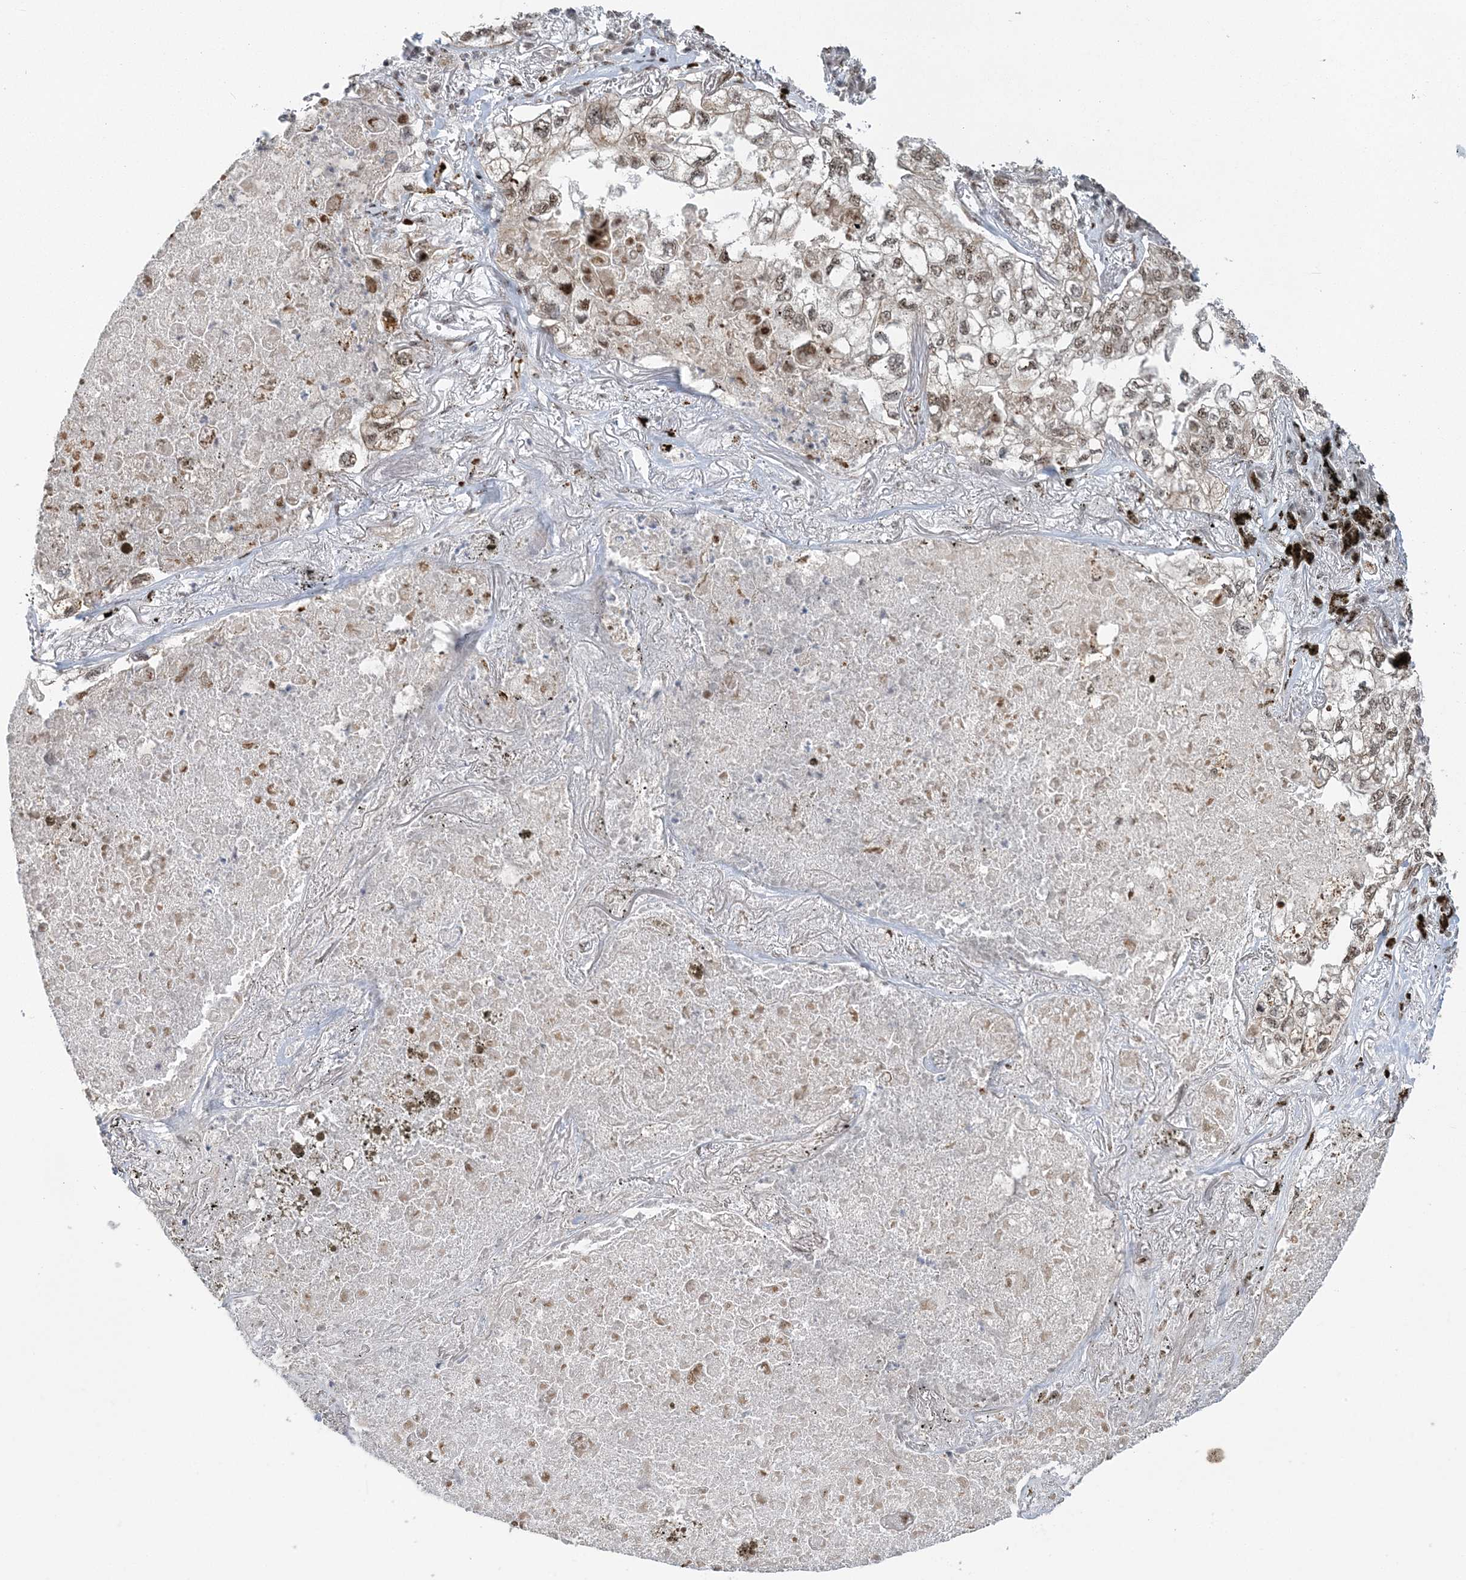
{"staining": {"intensity": "moderate", "quantity": ">75%", "location": "nuclear"}, "tissue": "lung cancer", "cell_type": "Tumor cells", "image_type": "cancer", "snomed": [{"axis": "morphology", "description": "Adenocarcinoma, NOS"}, {"axis": "topography", "description": "Lung"}], "caption": "Protein expression analysis of human adenocarcinoma (lung) reveals moderate nuclear staining in about >75% of tumor cells.", "gene": "CWC22", "patient": {"sex": "male", "age": 65}}